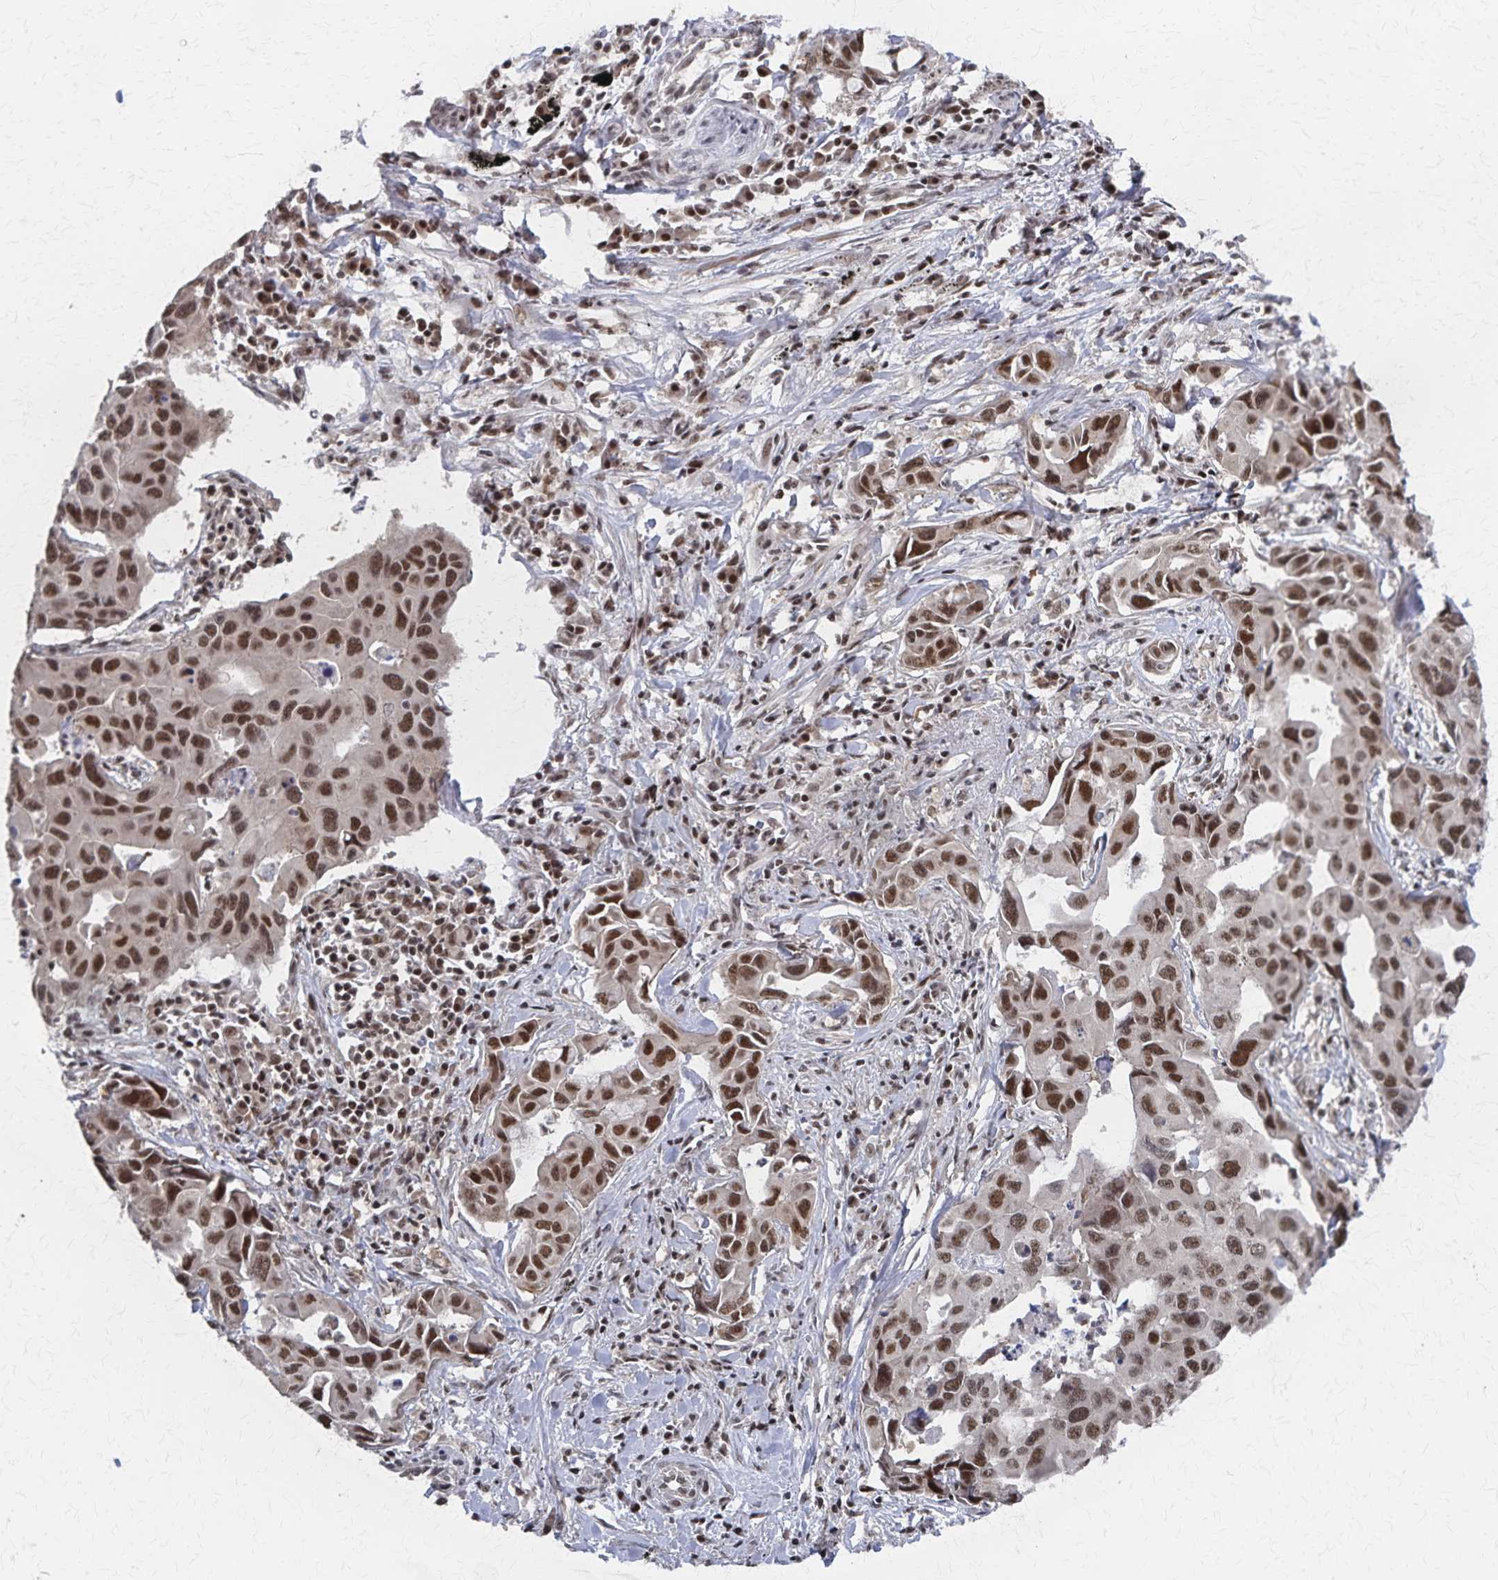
{"staining": {"intensity": "moderate", "quantity": ">75%", "location": "nuclear"}, "tissue": "lung cancer", "cell_type": "Tumor cells", "image_type": "cancer", "snomed": [{"axis": "morphology", "description": "Adenocarcinoma, NOS"}, {"axis": "topography", "description": "Lung"}], "caption": "Immunohistochemical staining of lung cancer (adenocarcinoma) exhibits medium levels of moderate nuclear protein expression in about >75% of tumor cells.", "gene": "GTF2B", "patient": {"sex": "male", "age": 64}}